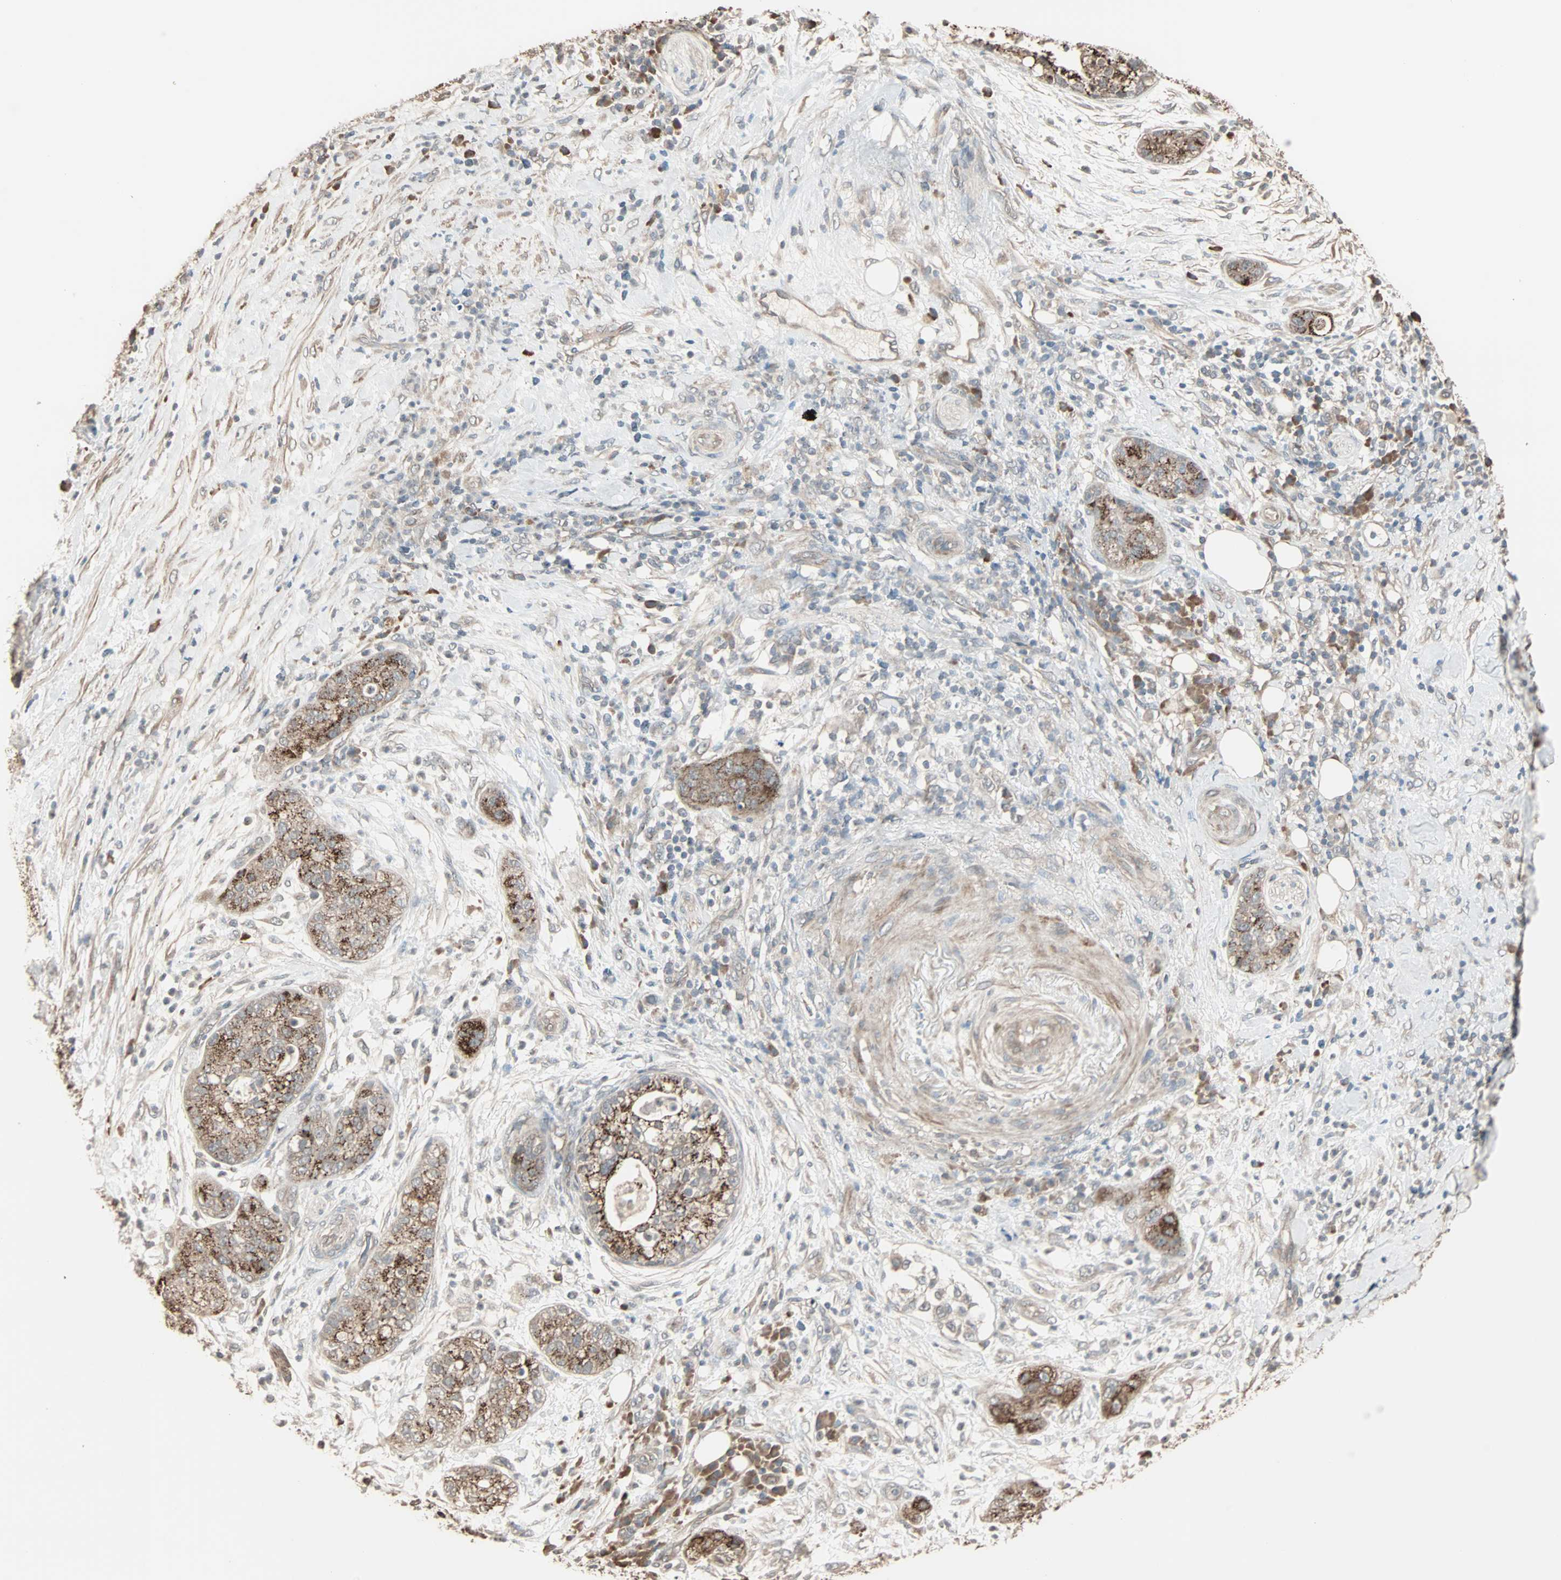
{"staining": {"intensity": "moderate", "quantity": ">75%", "location": "cytoplasmic/membranous"}, "tissue": "pancreatic cancer", "cell_type": "Tumor cells", "image_type": "cancer", "snomed": [{"axis": "morphology", "description": "Adenocarcinoma, NOS"}, {"axis": "topography", "description": "Pancreas"}], "caption": "Immunohistochemical staining of human pancreatic cancer (adenocarcinoma) demonstrates medium levels of moderate cytoplasmic/membranous expression in about >75% of tumor cells. The staining is performed using DAB brown chromogen to label protein expression. The nuclei are counter-stained blue using hematoxylin.", "gene": "GALNT3", "patient": {"sex": "female", "age": 78}}